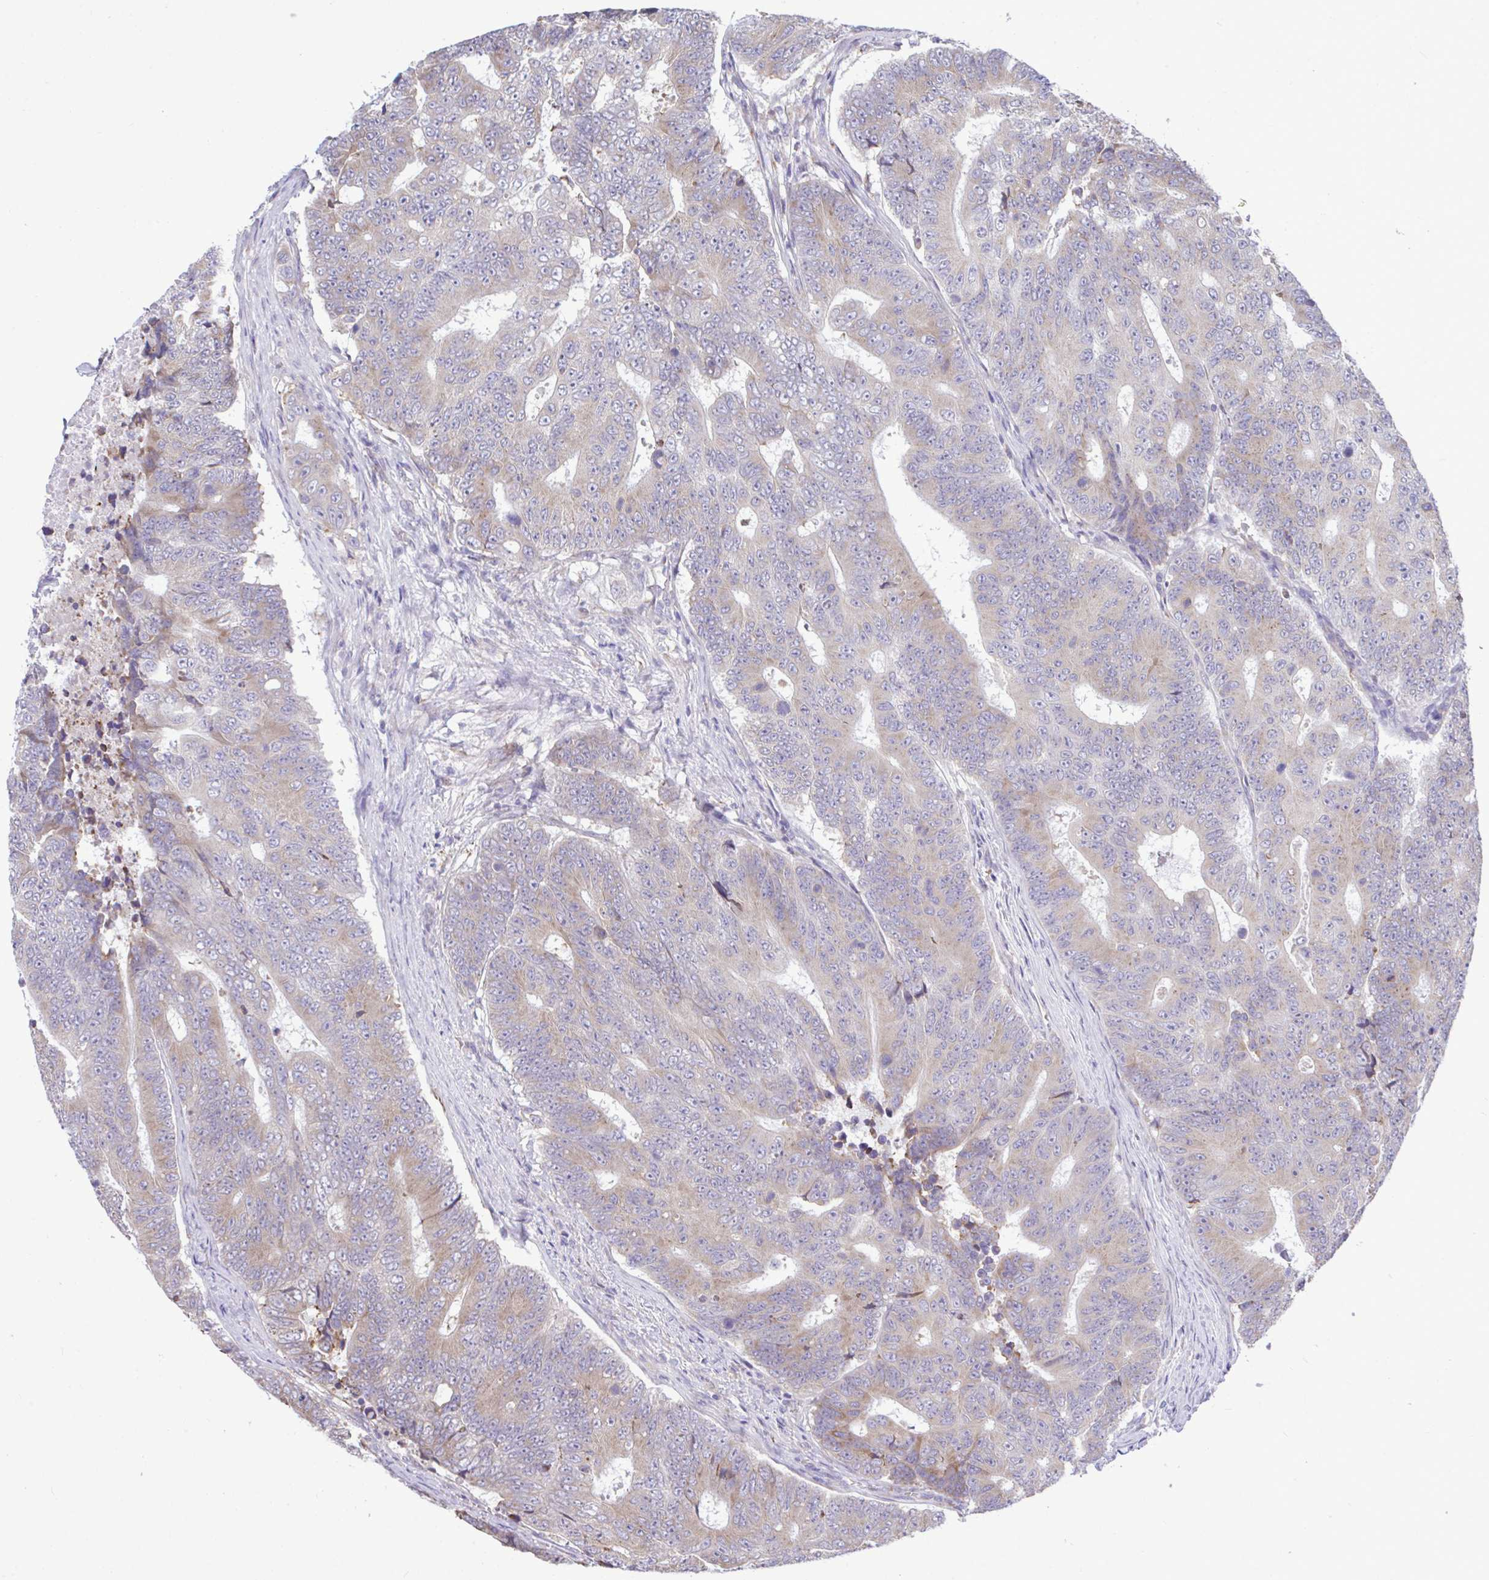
{"staining": {"intensity": "weak", "quantity": ">75%", "location": "cytoplasmic/membranous"}, "tissue": "colorectal cancer", "cell_type": "Tumor cells", "image_type": "cancer", "snomed": [{"axis": "morphology", "description": "Adenocarcinoma, NOS"}, {"axis": "topography", "description": "Colon"}], "caption": "Protein staining shows weak cytoplasmic/membranous staining in about >75% of tumor cells in adenocarcinoma (colorectal).", "gene": "PIGK", "patient": {"sex": "female", "age": 48}}